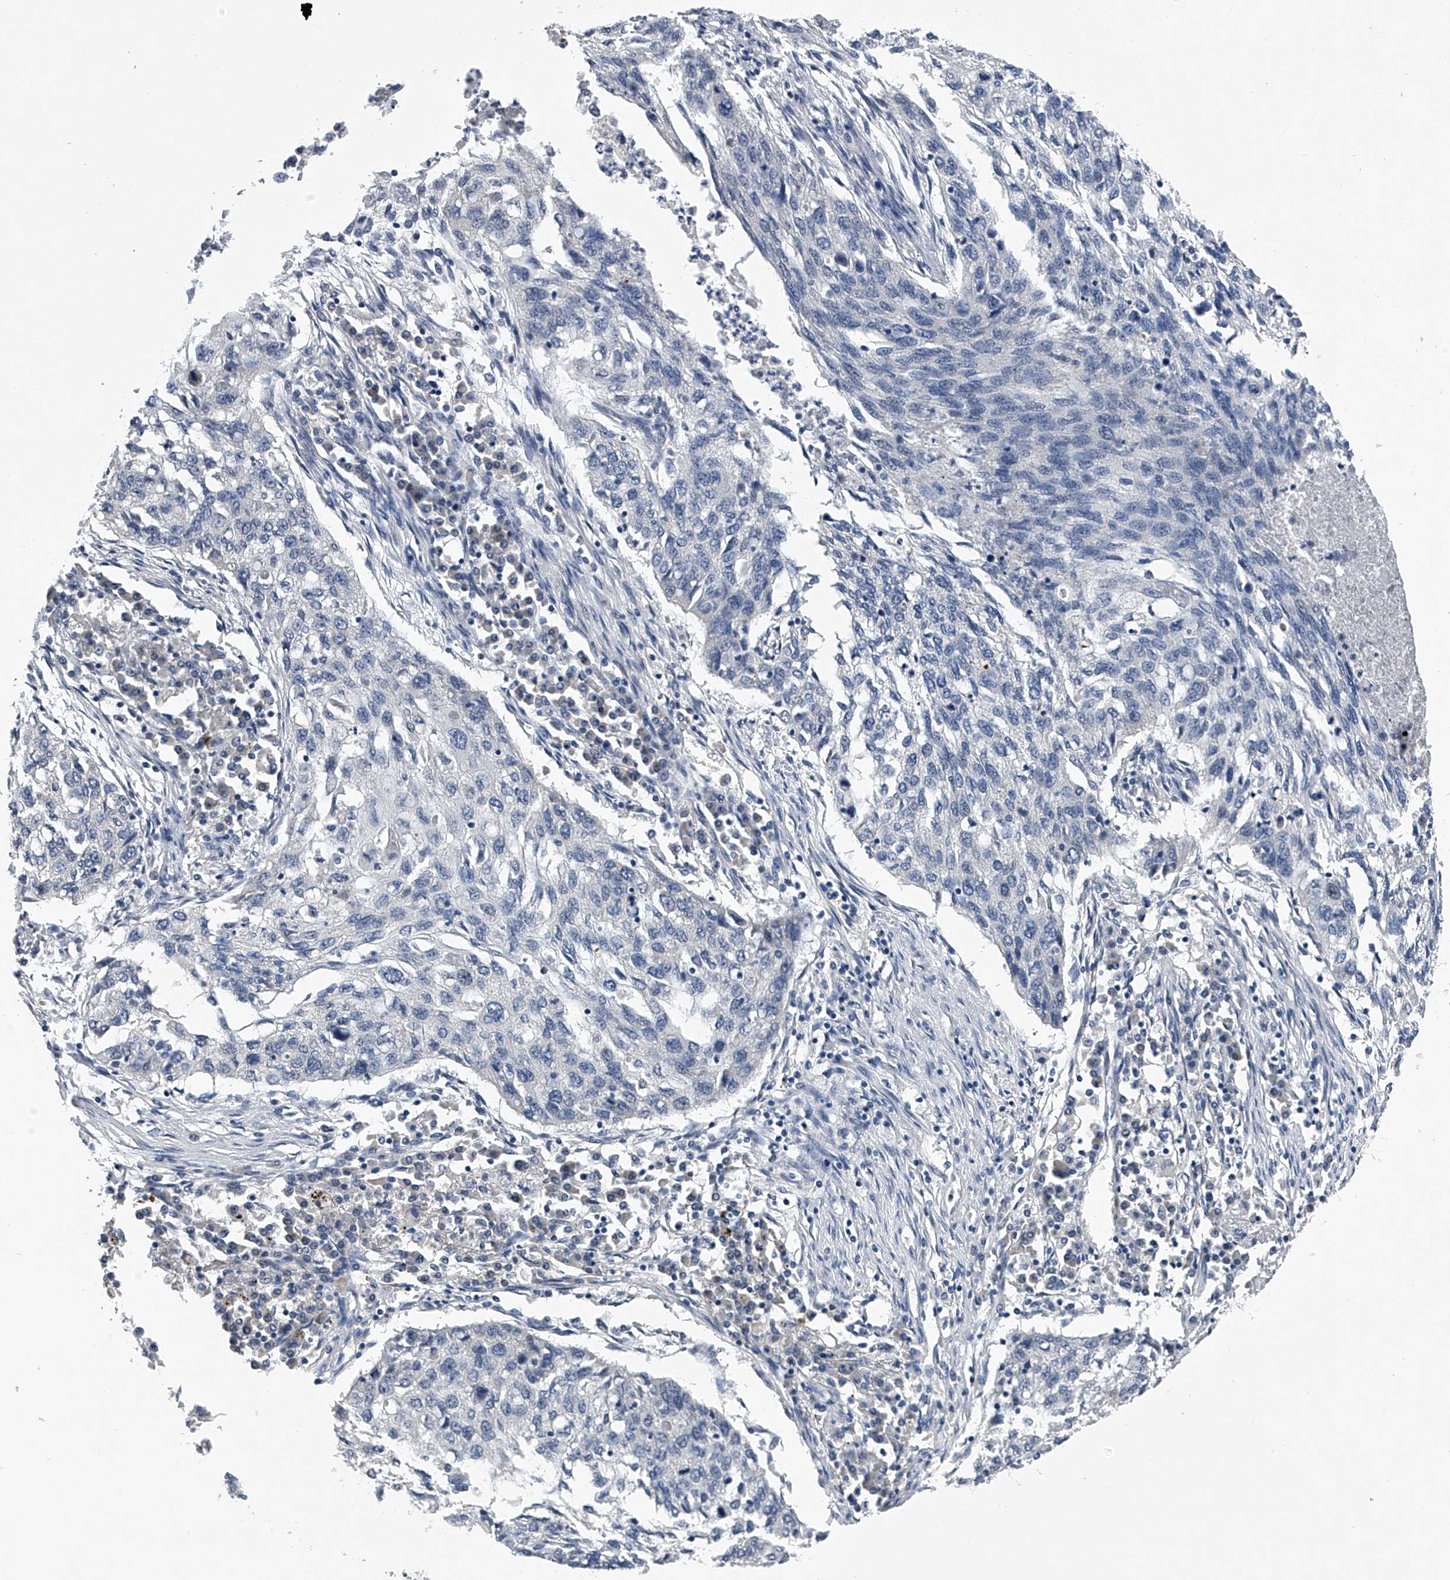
{"staining": {"intensity": "negative", "quantity": "none", "location": "none"}, "tissue": "lung cancer", "cell_type": "Tumor cells", "image_type": "cancer", "snomed": [{"axis": "morphology", "description": "Squamous cell carcinoma, NOS"}, {"axis": "topography", "description": "Lung"}], "caption": "High power microscopy photomicrograph of an IHC histopathology image of lung squamous cell carcinoma, revealing no significant staining in tumor cells.", "gene": "RNF5", "patient": {"sex": "female", "age": 63}}